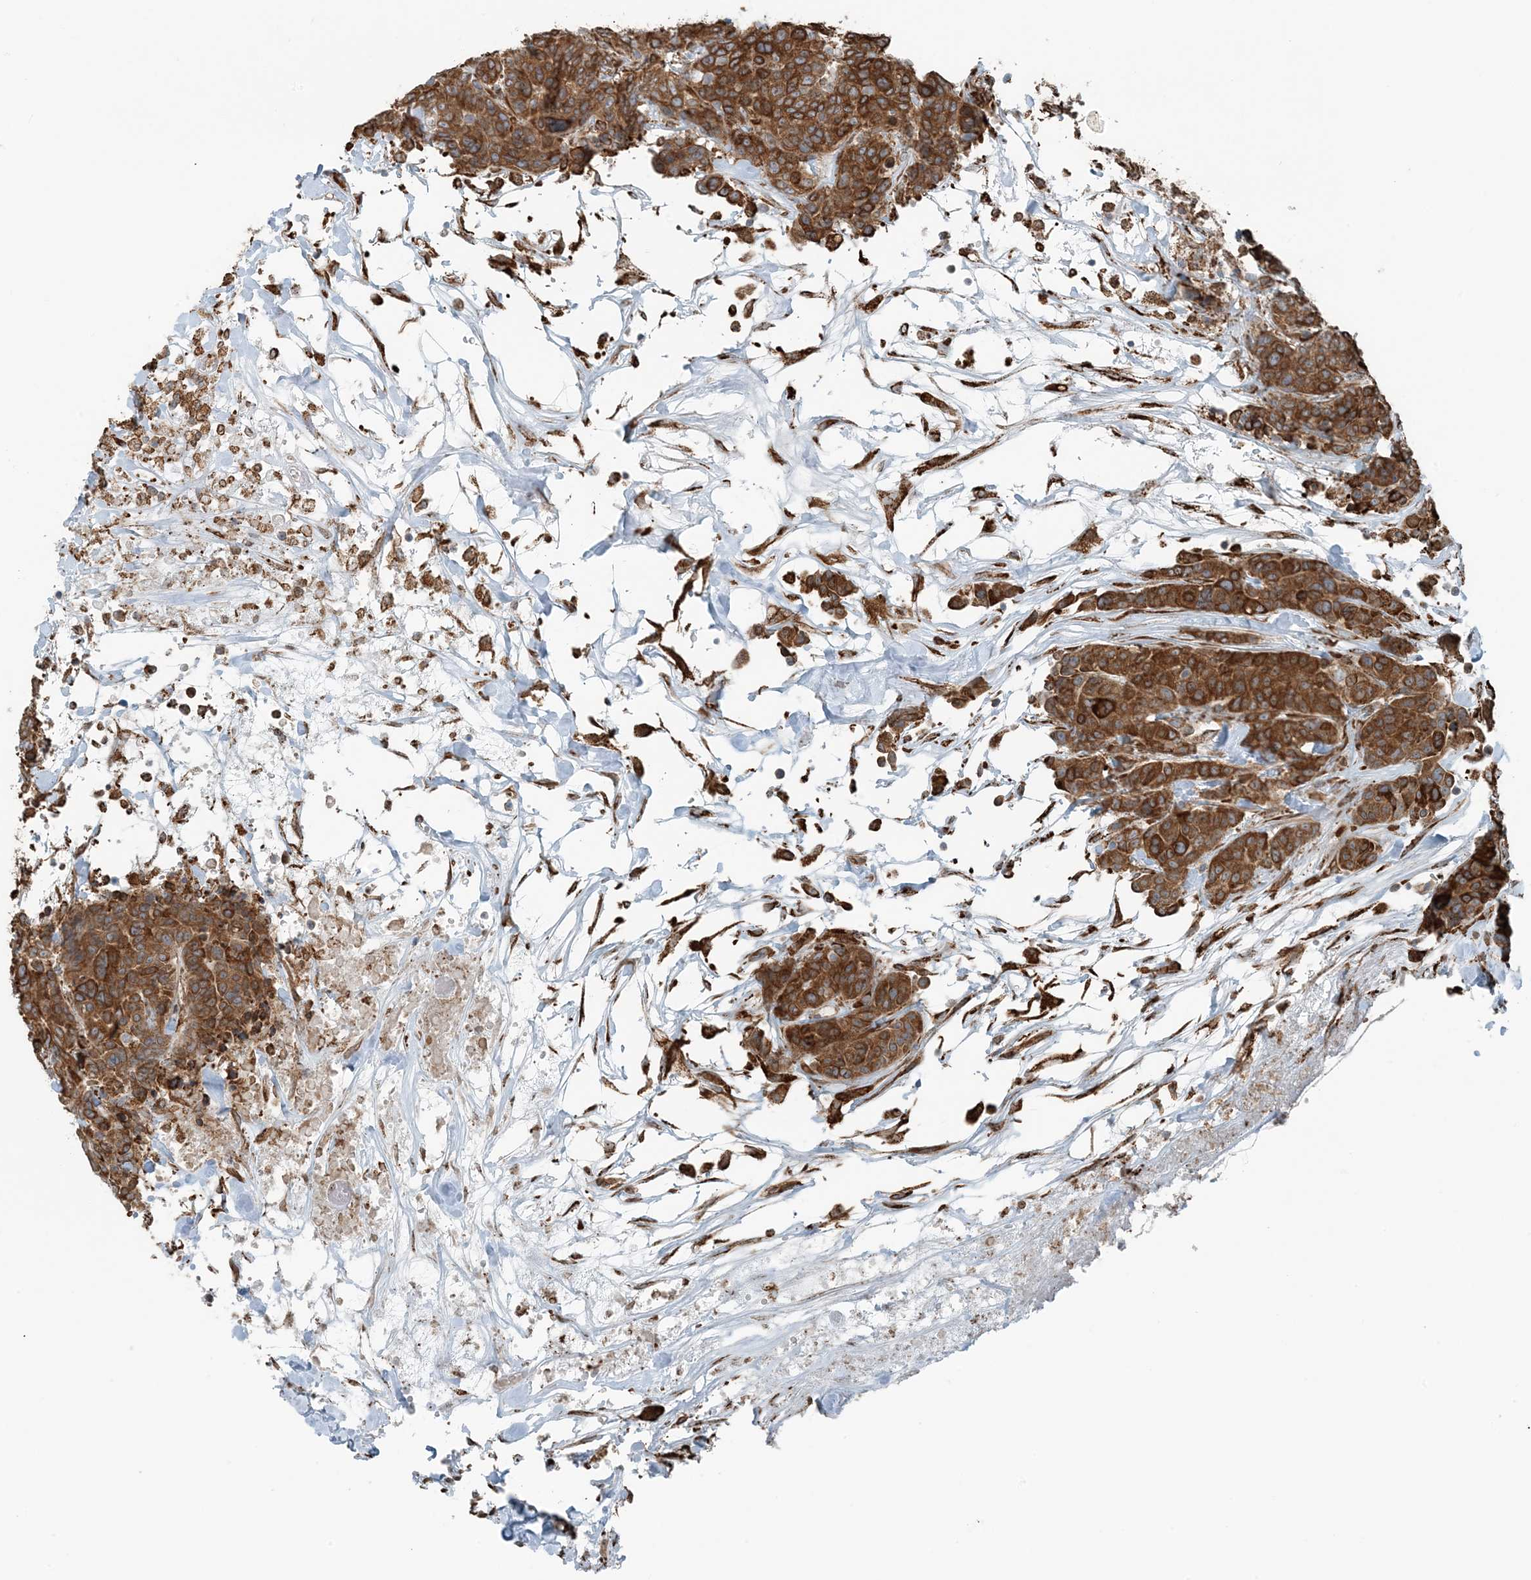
{"staining": {"intensity": "strong", "quantity": ">75%", "location": "cytoplasmic/membranous"}, "tissue": "breast cancer", "cell_type": "Tumor cells", "image_type": "cancer", "snomed": [{"axis": "morphology", "description": "Duct carcinoma"}, {"axis": "topography", "description": "Breast"}], "caption": "Tumor cells demonstrate high levels of strong cytoplasmic/membranous staining in approximately >75% of cells in human breast cancer (infiltrating ductal carcinoma).", "gene": "CERKL", "patient": {"sex": "female", "age": 37}}